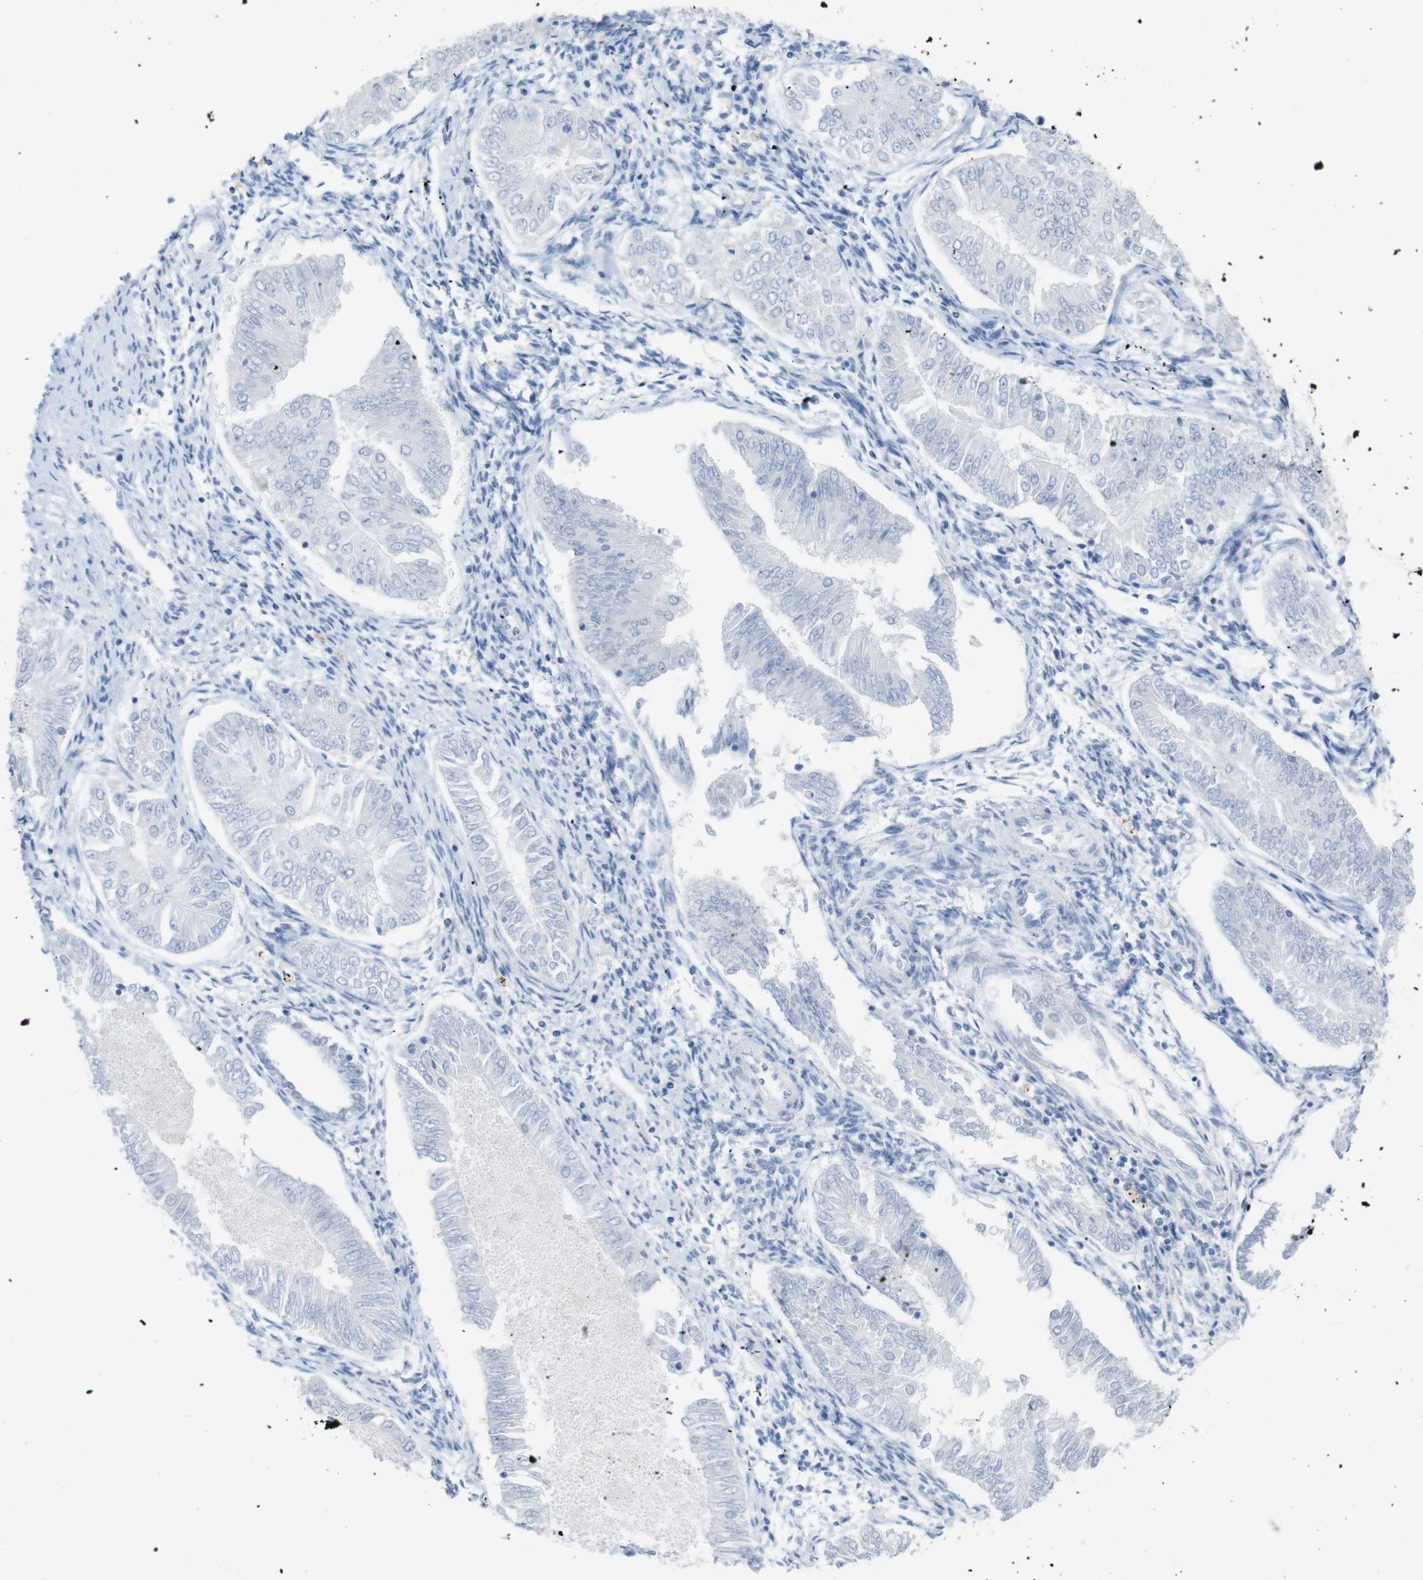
{"staining": {"intensity": "negative", "quantity": "none", "location": "none"}, "tissue": "endometrial cancer", "cell_type": "Tumor cells", "image_type": "cancer", "snomed": [{"axis": "morphology", "description": "Adenocarcinoma, NOS"}, {"axis": "topography", "description": "Endometrium"}], "caption": "This is an immunohistochemistry (IHC) image of human adenocarcinoma (endometrial). There is no positivity in tumor cells.", "gene": "LAG3", "patient": {"sex": "female", "age": 53}}